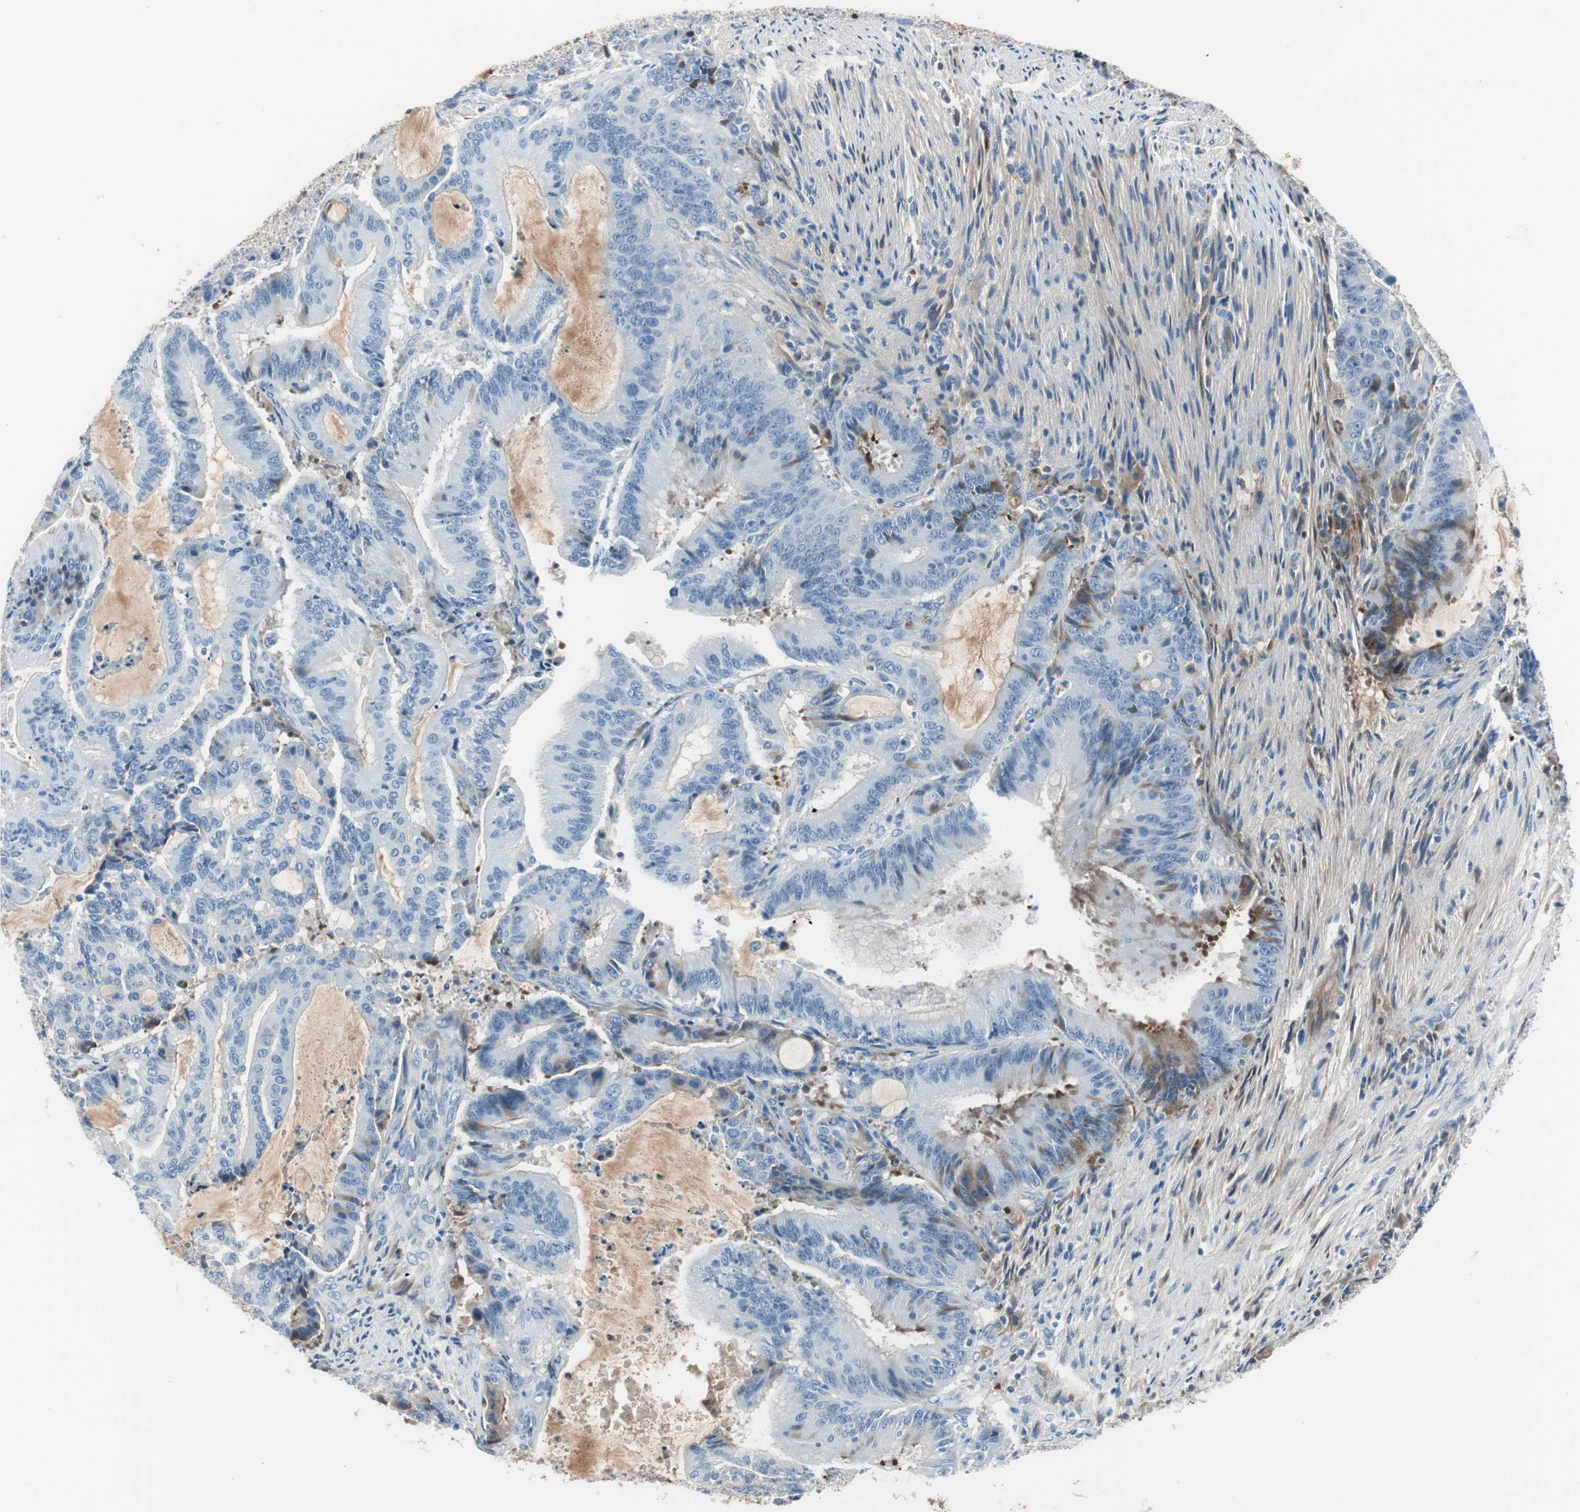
{"staining": {"intensity": "negative", "quantity": "none", "location": "none"}, "tissue": "liver cancer", "cell_type": "Tumor cells", "image_type": "cancer", "snomed": [{"axis": "morphology", "description": "Cholangiocarcinoma"}, {"axis": "topography", "description": "Liver"}], "caption": "Liver cancer was stained to show a protein in brown. There is no significant staining in tumor cells.", "gene": "SERPINF1", "patient": {"sex": "female", "age": 73}}